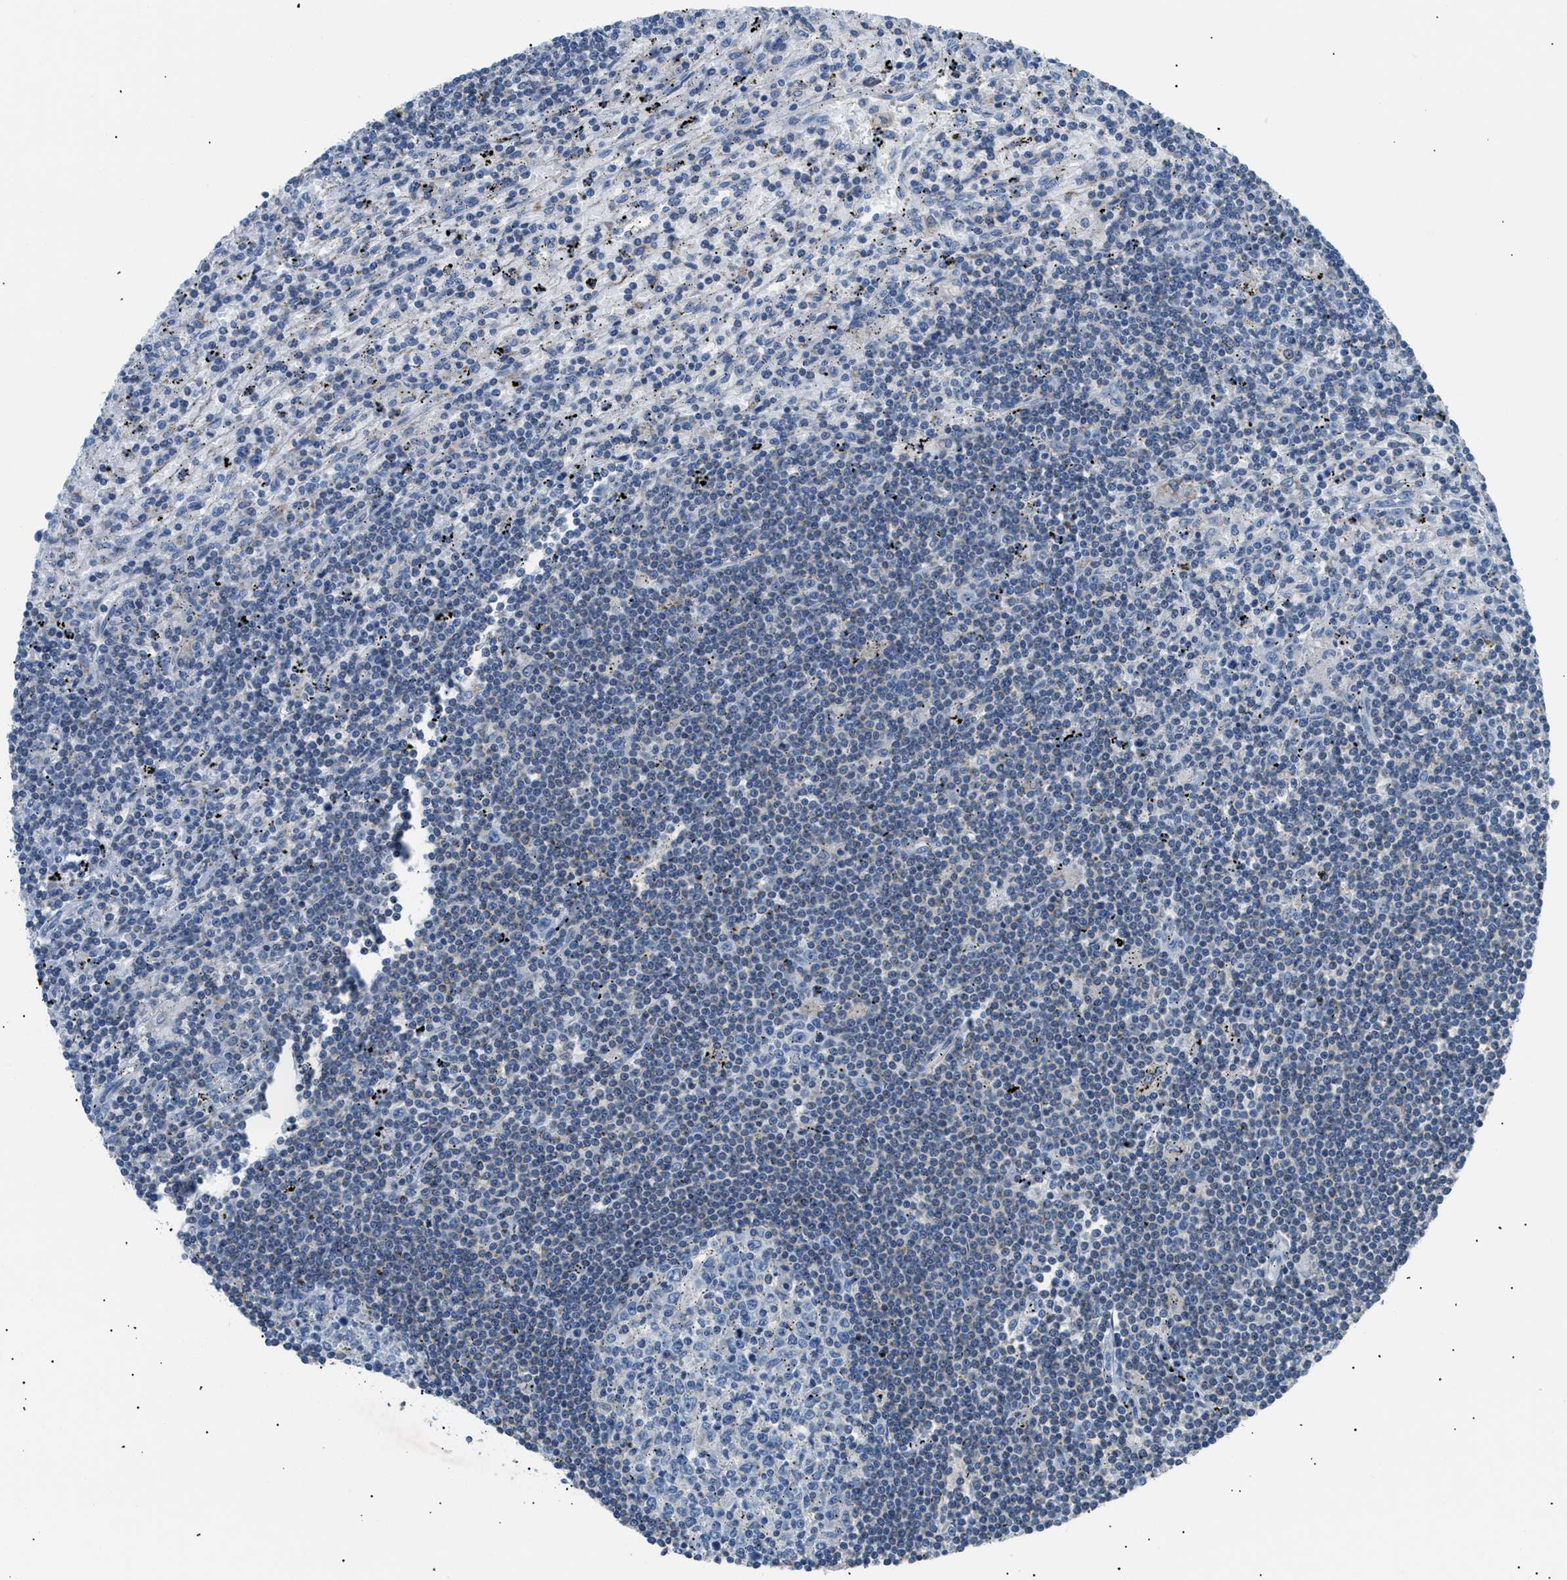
{"staining": {"intensity": "negative", "quantity": "none", "location": "none"}, "tissue": "lymphoma", "cell_type": "Tumor cells", "image_type": "cancer", "snomed": [{"axis": "morphology", "description": "Malignant lymphoma, non-Hodgkin's type, Low grade"}, {"axis": "topography", "description": "Spleen"}], "caption": "A micrograph of malignant lymphoma, non-Hodgkin's type (low-grade) stained for a protein demonstrates no brown staining in tumor cells.", "gene": "ILDR1", "patient": {"sex": "male", "age": 76}}